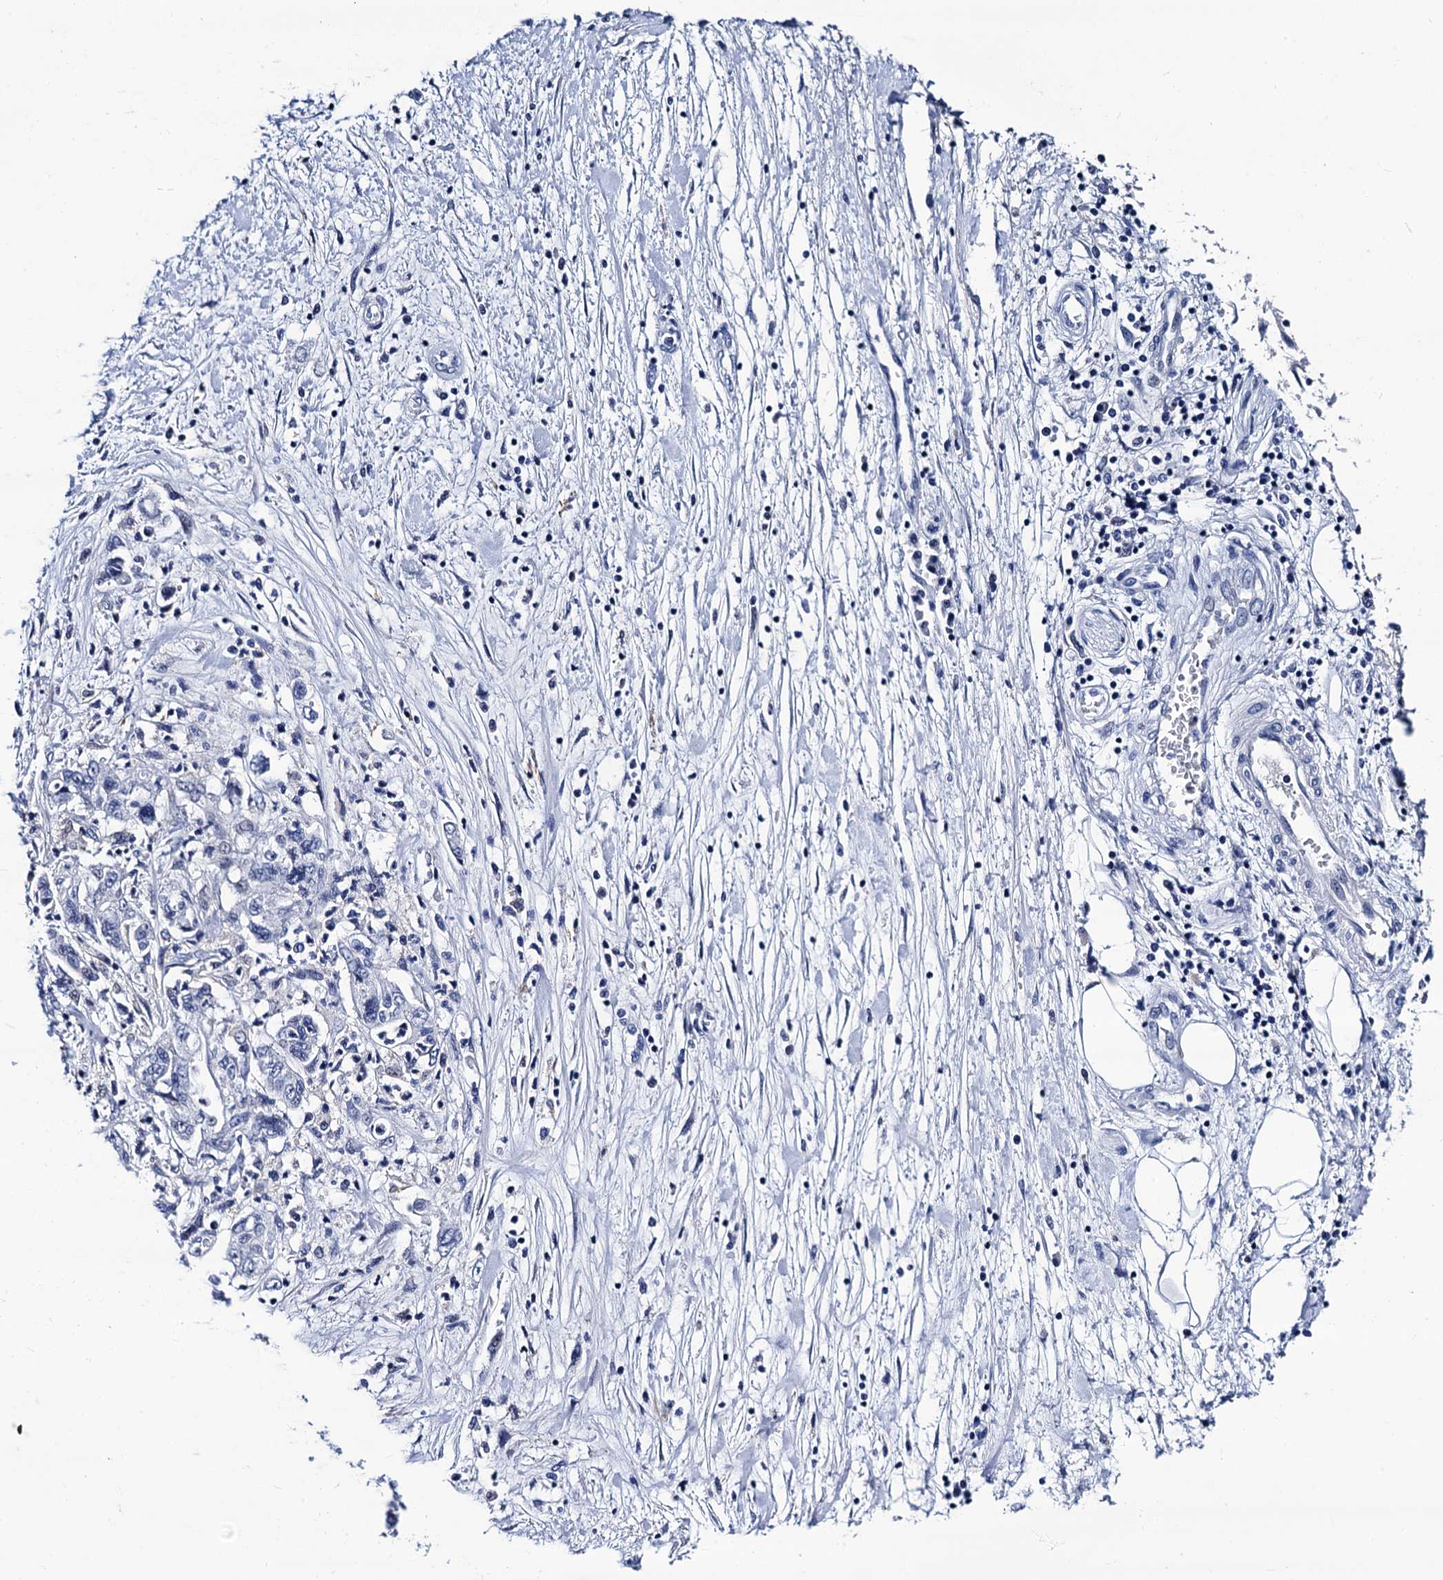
{"staining": {"intensity": "negative", "quantity": "none", "location": "none"}, "tissue": "pancreatic cancer", "cell_type": "Tumor cells", "image_type": "cancer", "snomed": [{"axis": "morphology", "description": "Adenocarcinoma, NOS"}, {"axis": "topography", "description": "Pancreas"}], "caption": "Immunohistochemistry photomicrograph of neoplastic tissue: pancreatic cancer (adenocarcinoma) stained with DAB shows no significant protein staining in tumor cells.", "gene": "LRRC30", "patient": {"sex": "female", "age": 73}}